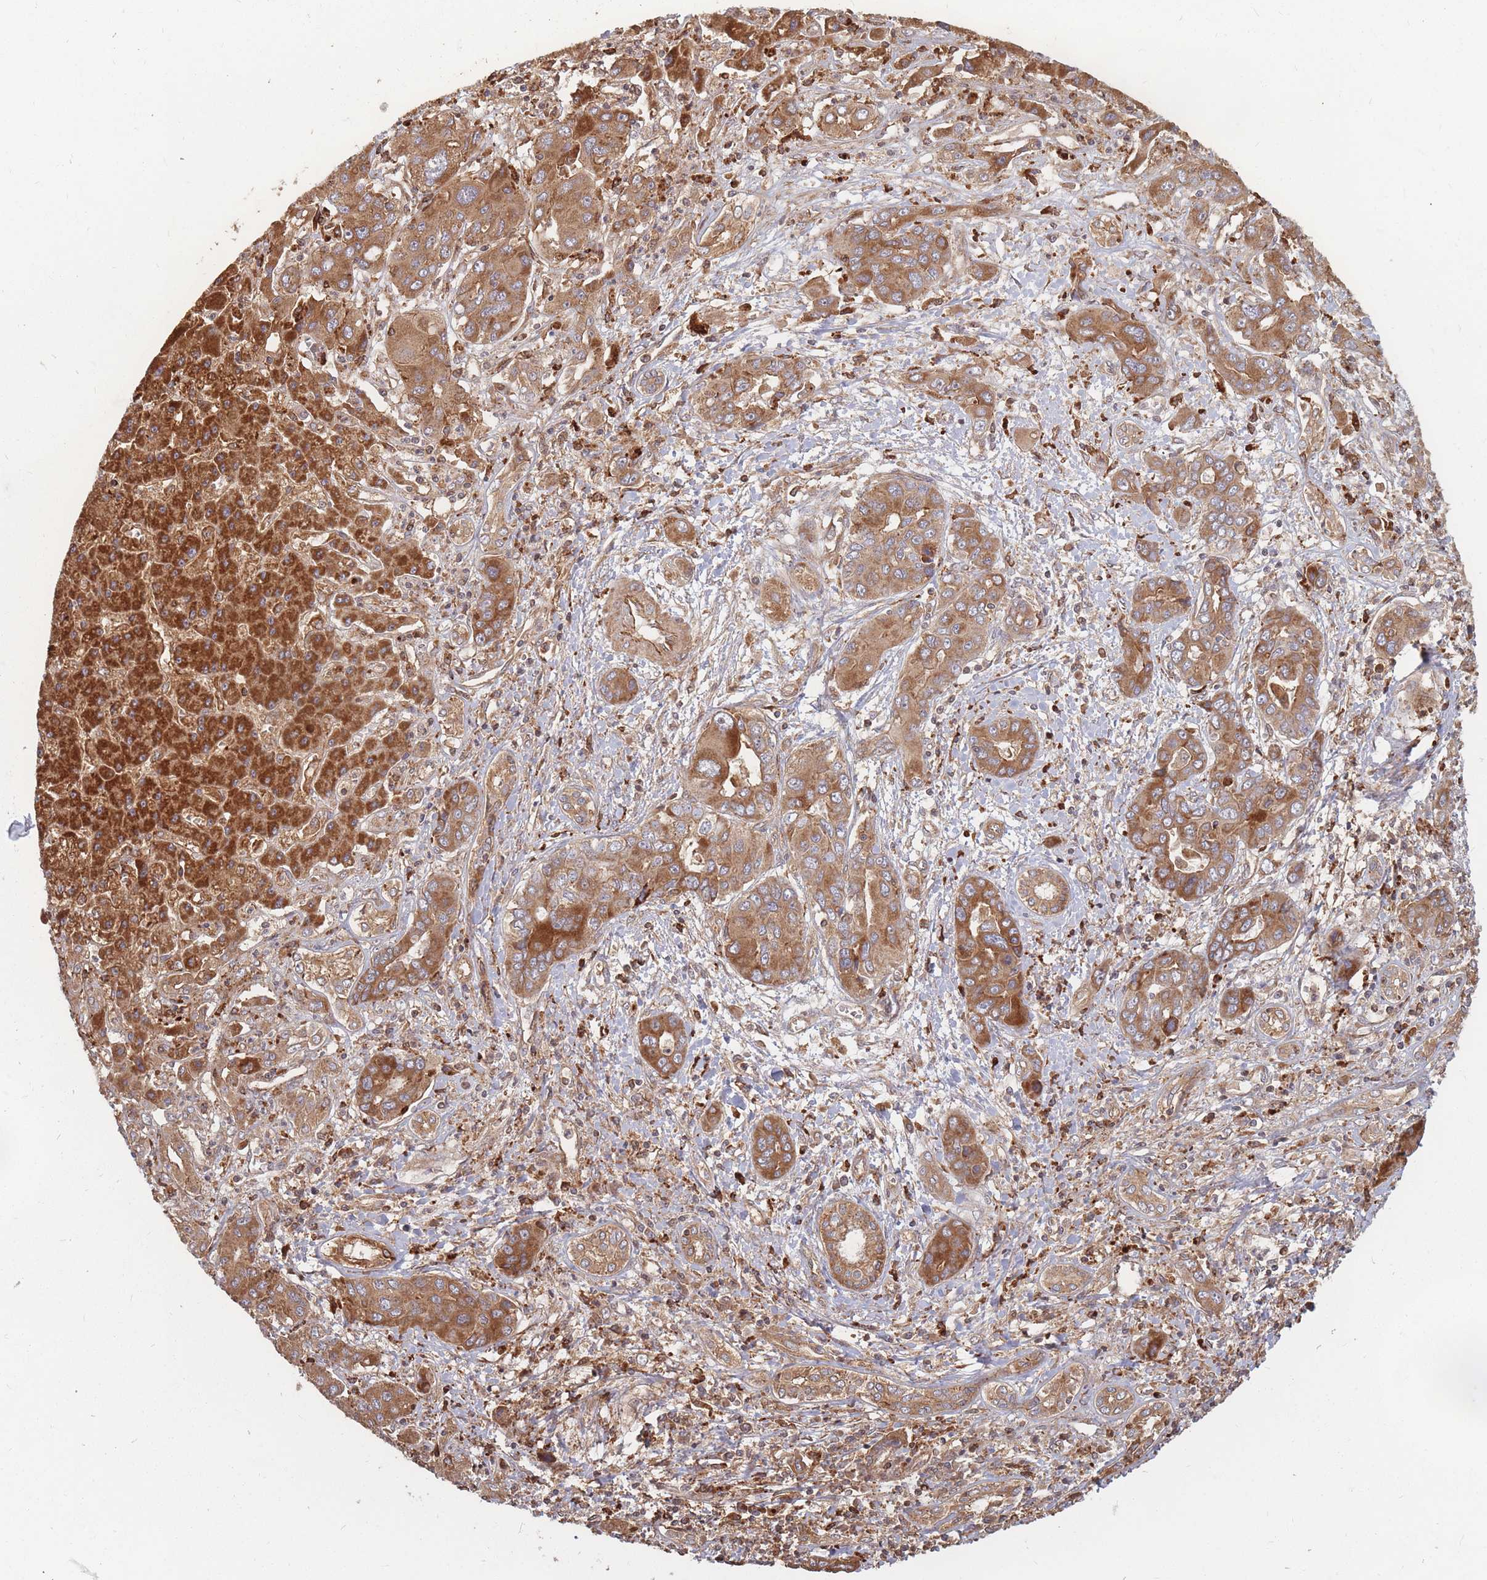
{"staining": {"intensity": "moderate", "quantity": ">75%", "location": "cytoplasmic/membranous"}, "tissue": "liver cancer", "cell_type": "Tumor cells", "image_type": "cancer", "snomed": [{"axis": "morphology", "description": "Cholangiocarcinoma"}, {"axis": "topography", "description": "Liver"}], "caption": "The micrograph demonstrates staining of liver cancer, revealing moderate cytoplasmic/membranous protein positivity (brown color) within tumor cells.", "gene": "RASSF2", "patient": {"sex": "male", "age": 67}}